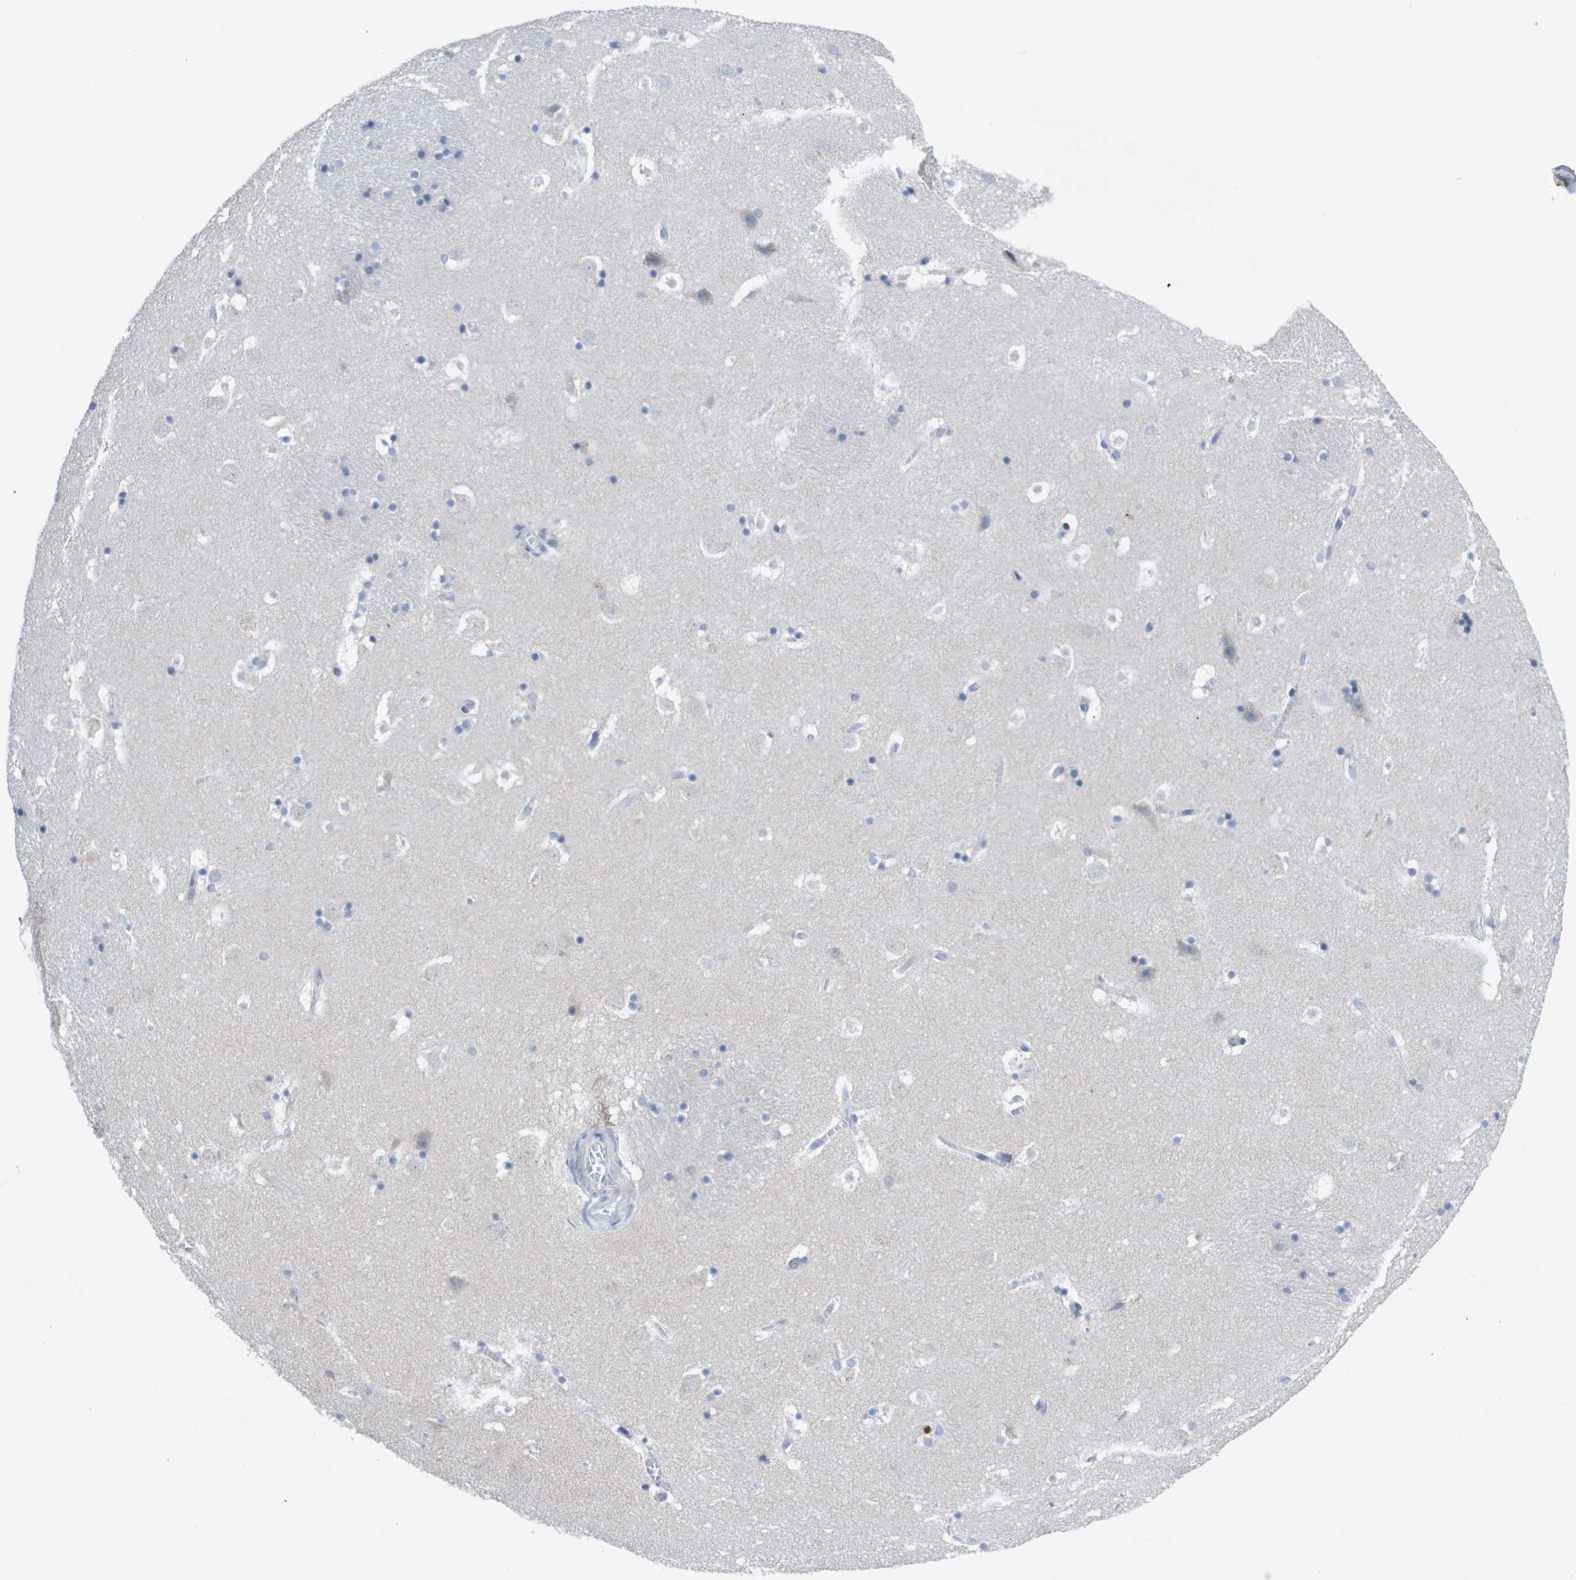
{"staining": {"intensity": "negative", "quantity": "none", "location": "none"}, "tissue": "caudate", "cell_type": "Glial cells", "image_type": "normal", "snomed": [{"axis": "morphology", "description": "Normal tissue, NOS"}, {"axis": "topography", "description": "Lateral ventricle wall"}], "caption": "A high-resolution photomicrograph shows immunohistochemistry (IHC) staining of benign caudate, which reveals no significant expression in glial cells.", "gene": "SLAMF7", "patient": {"sex": "male", "age": 45}}